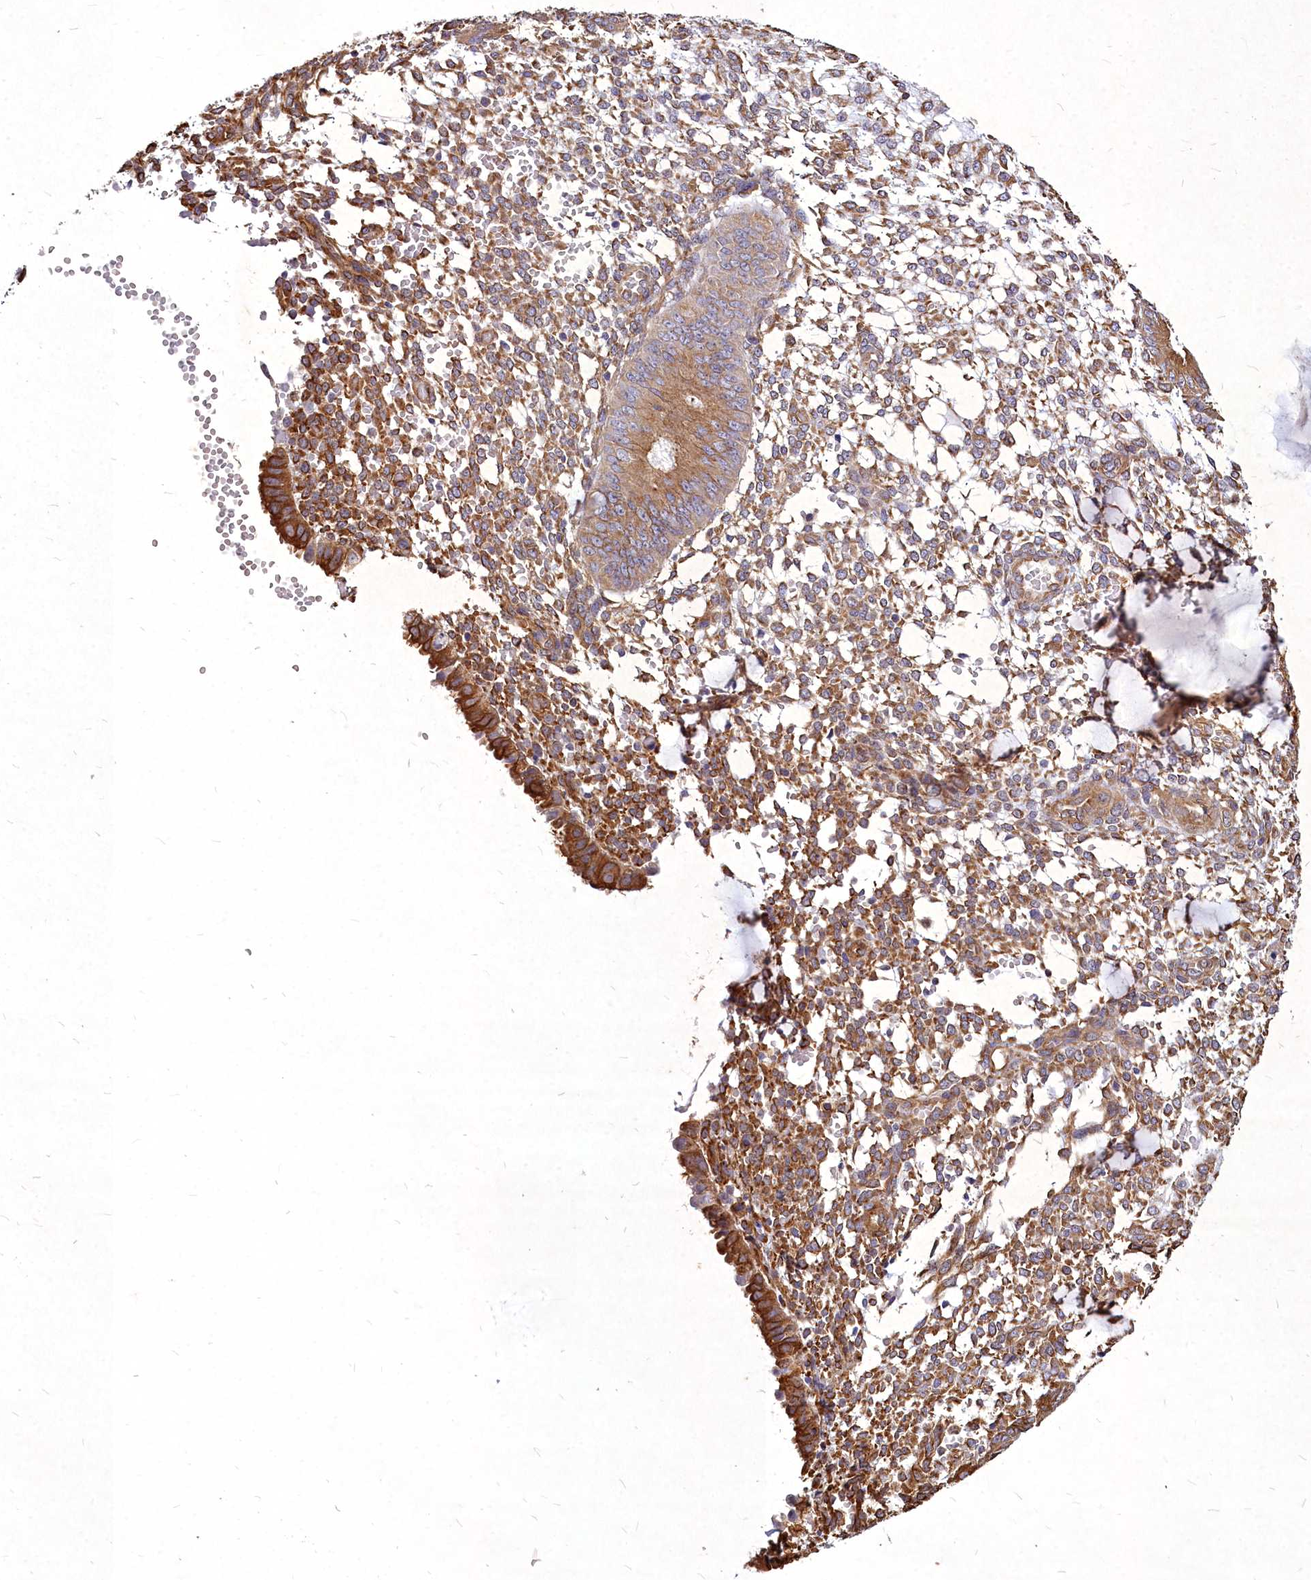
{"staining": {"intensity": "moderate", "quantity": "25%-75%", "location": "cytoplasmic/membranous"}, "tissue": "endometrium", "cell_type": "Cells in endometrial stroma", "image_type": "normal", "snomed": [{"axis": "morphology", "description": "Normal tissue, NOS"}, {"axis": "topography", "description": "Endometrium"}], "caption": "About 25%-75% of cells in endometrial stroma in normal human endometrium show moderate cytoplasmic/membranous protein expression as visualized by brown immunohistochemical staining.", "gene": "SKA1", "patient": {"sex": "female", "age": 49}}